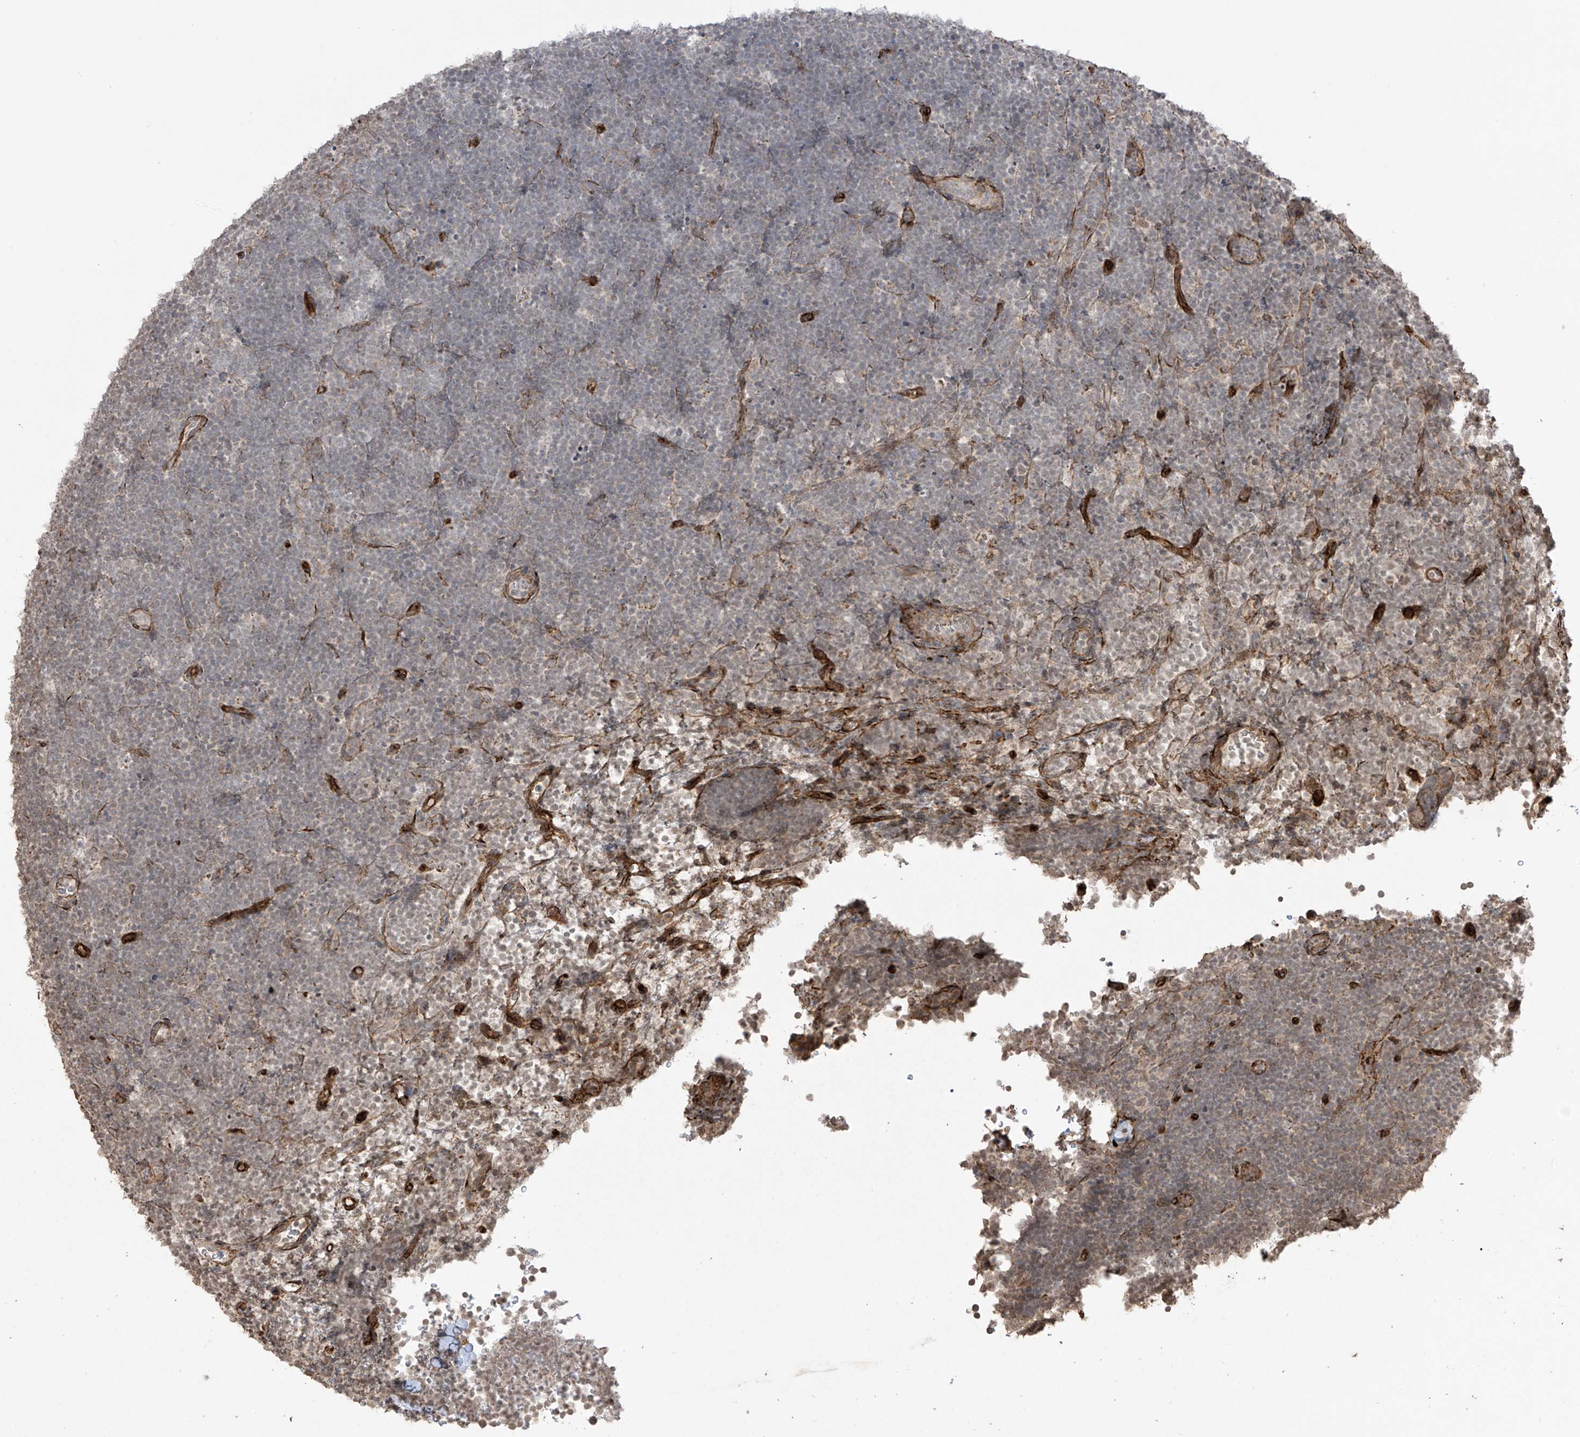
{"staining": {"intensity": "negative", "quantity": "none", "location": "none"}, "tissue": "lymphoma", "cell_type": "Tumor cells", "image_type": "cancer", "snomed": [{"axis": "morphology", "description": "Malignant lymphoma, non-Hodgkin's type, High grade"}, {"axis": "topography", "description": "Lymph node"}], "caption": "High magnification brightfield microscopy of high-grade malignant lymphoma, non-Hodgkin's type stained with DAB (brown) and counterstained with hematoxylin (blue): tumor cells show no significant staining.", "gene": "TTLL5", "patient": {"sex": "male", "age": 13}}